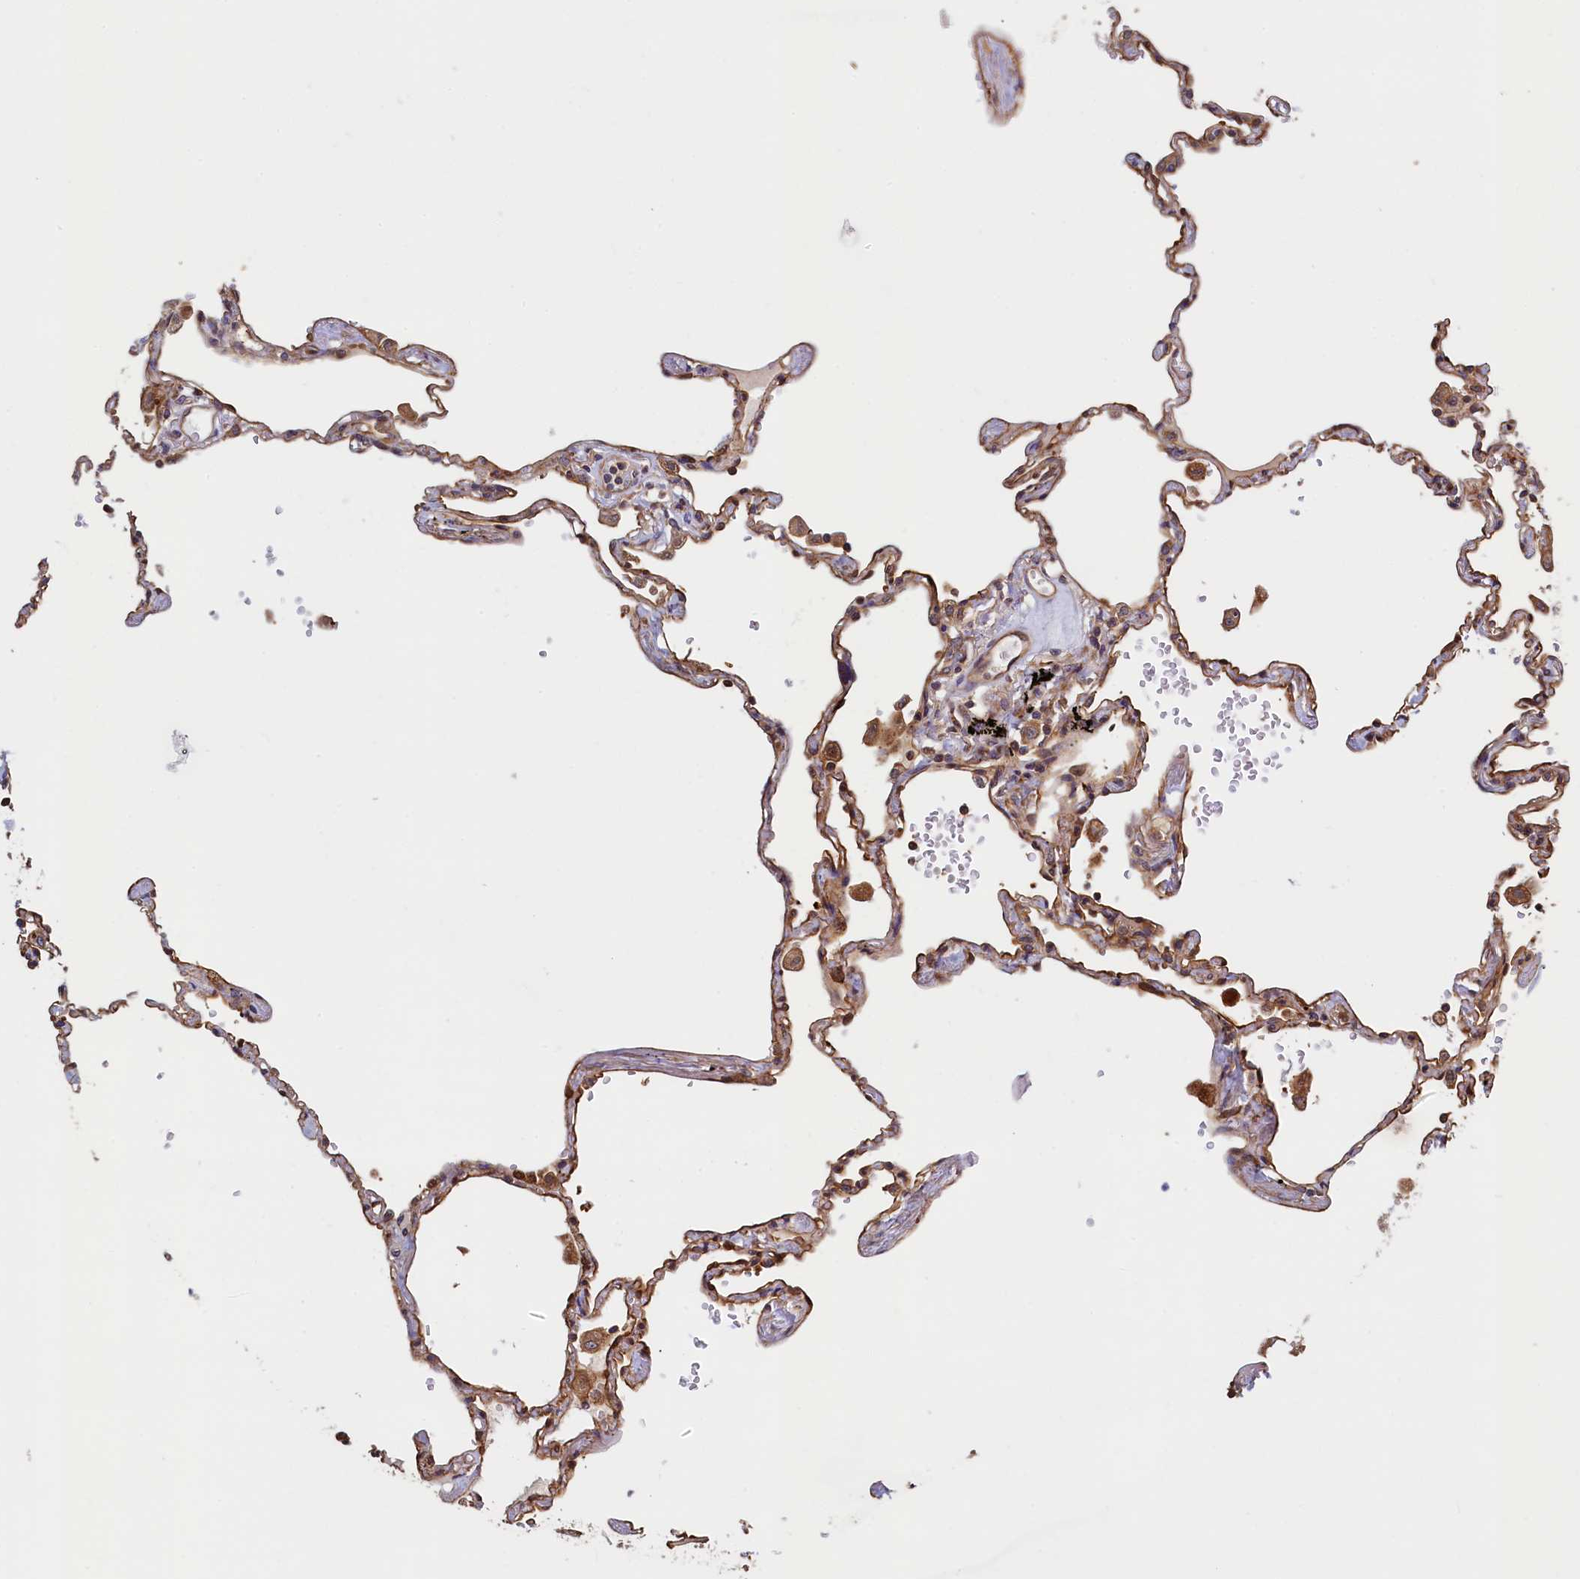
{"staining": {"intensity": "moderate", "quantity": "25%-75%", "location": "cytoplasmic/membranous"}, "tissue": "lung", "cell_type": "Alveolar cells", "image_type": "normal", "snomed": [{"axis": "morphology", "description": "Normal tissue, NOS"}, {"axis": "topography", "description": "Lung"}], "caption": "Benign lung was stained to show a protein in brown. There is medium levels of moderate cytoplasmic/membranous positivity in approximately 25%-75% of alveolar cells. The staining was performed using DAB (3,3'-diaminobenzidine), with brown indicating positive protein expression. Nuclei are stained blue with hematoxylin.", "gene": "ATXN2L", "patient": {"sex": "female", "age": 67}}